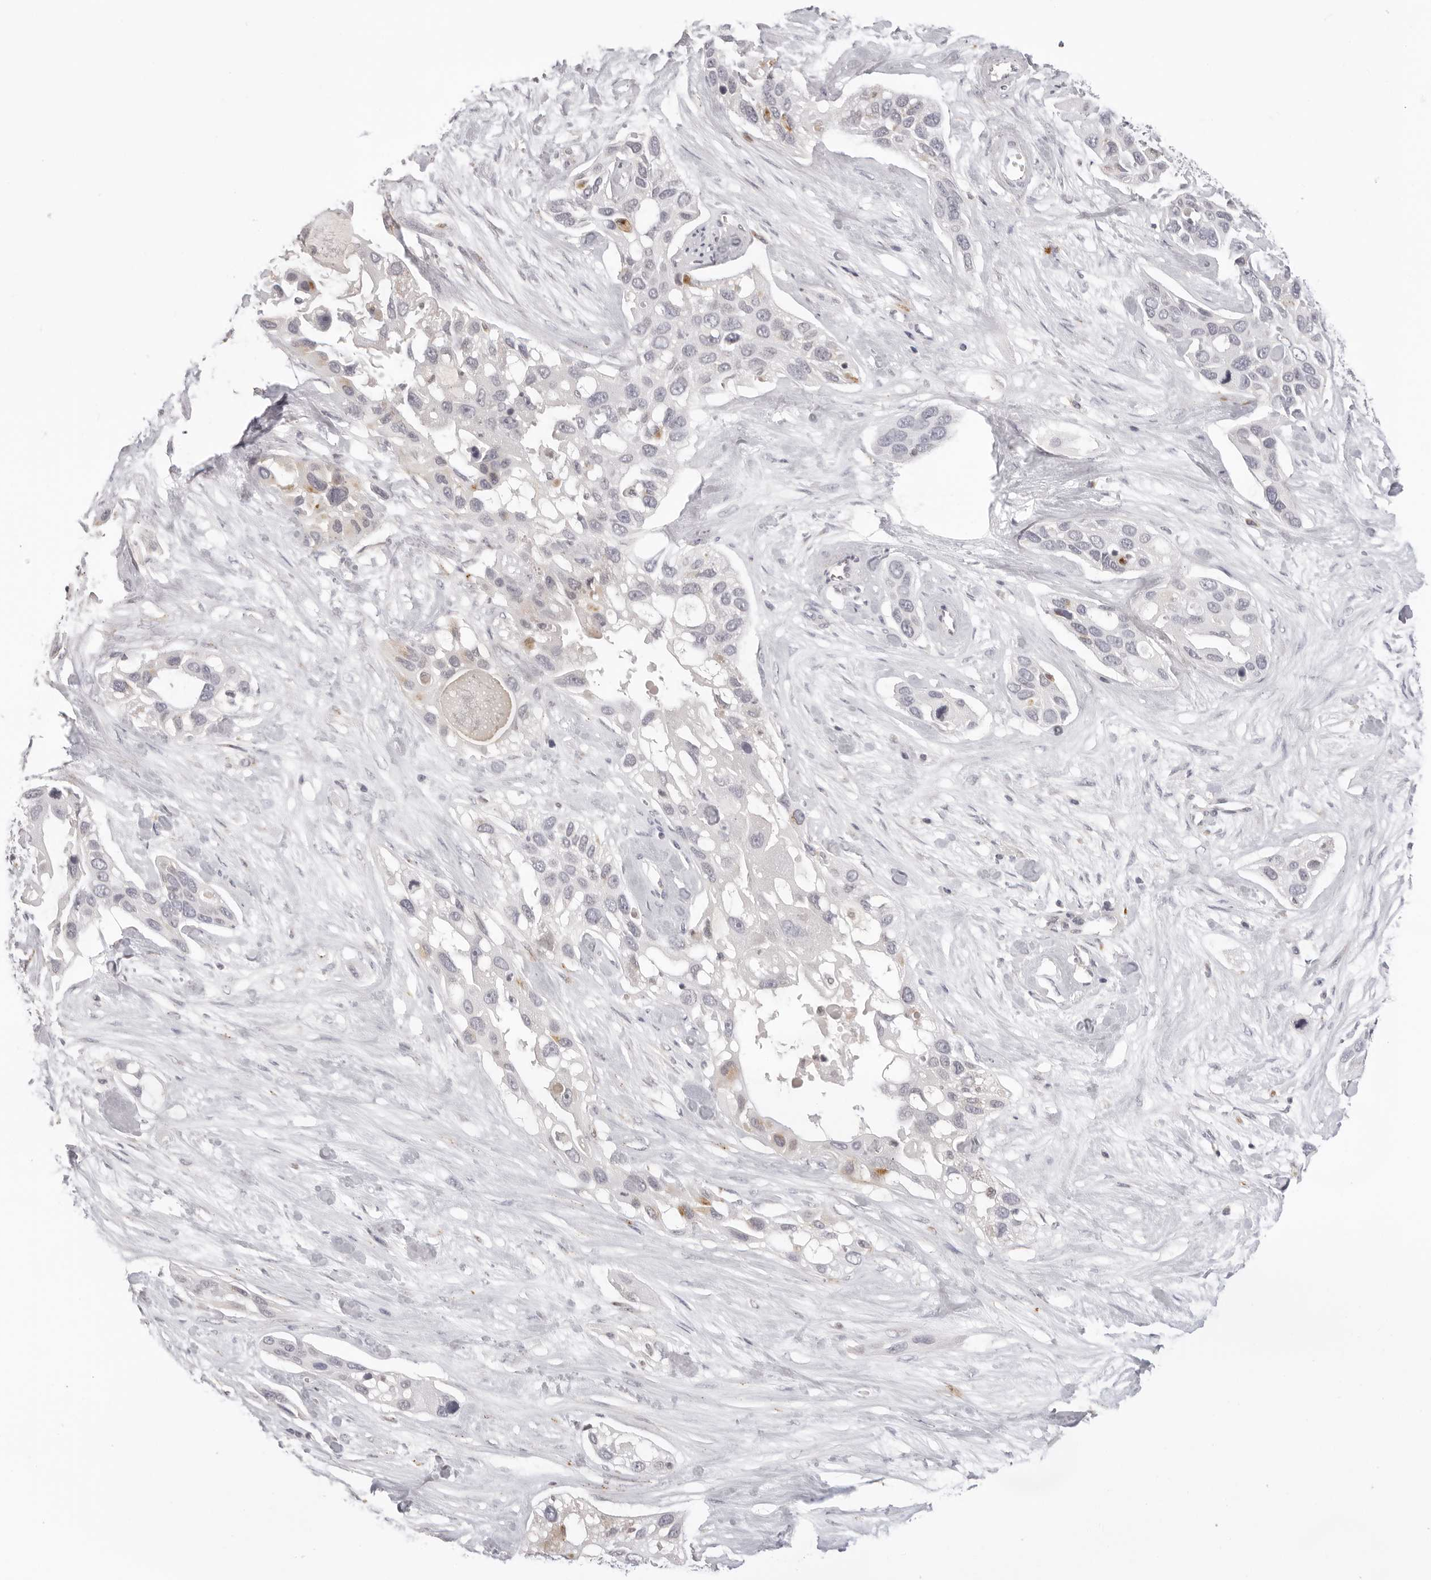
{"staining": {"intensity": "negative", "quantity": "none", "location": "none"}, "tissue": "pancreatic cancer", "cell_type": "Tumor cells", "image_type": "cancer", "snomed": [{"axis": "morphology", "description": "Adenocarcinoma, NOS"}, {"axis": "topography", "description": "Pancreas"}], "caption": "Human adenocarcinoma (pancreatic) stained for a protein using IHC demonstrates no staining in tumor cells.", "gene": "STRADB", "patient": {"sex": "female", "age": 60}}